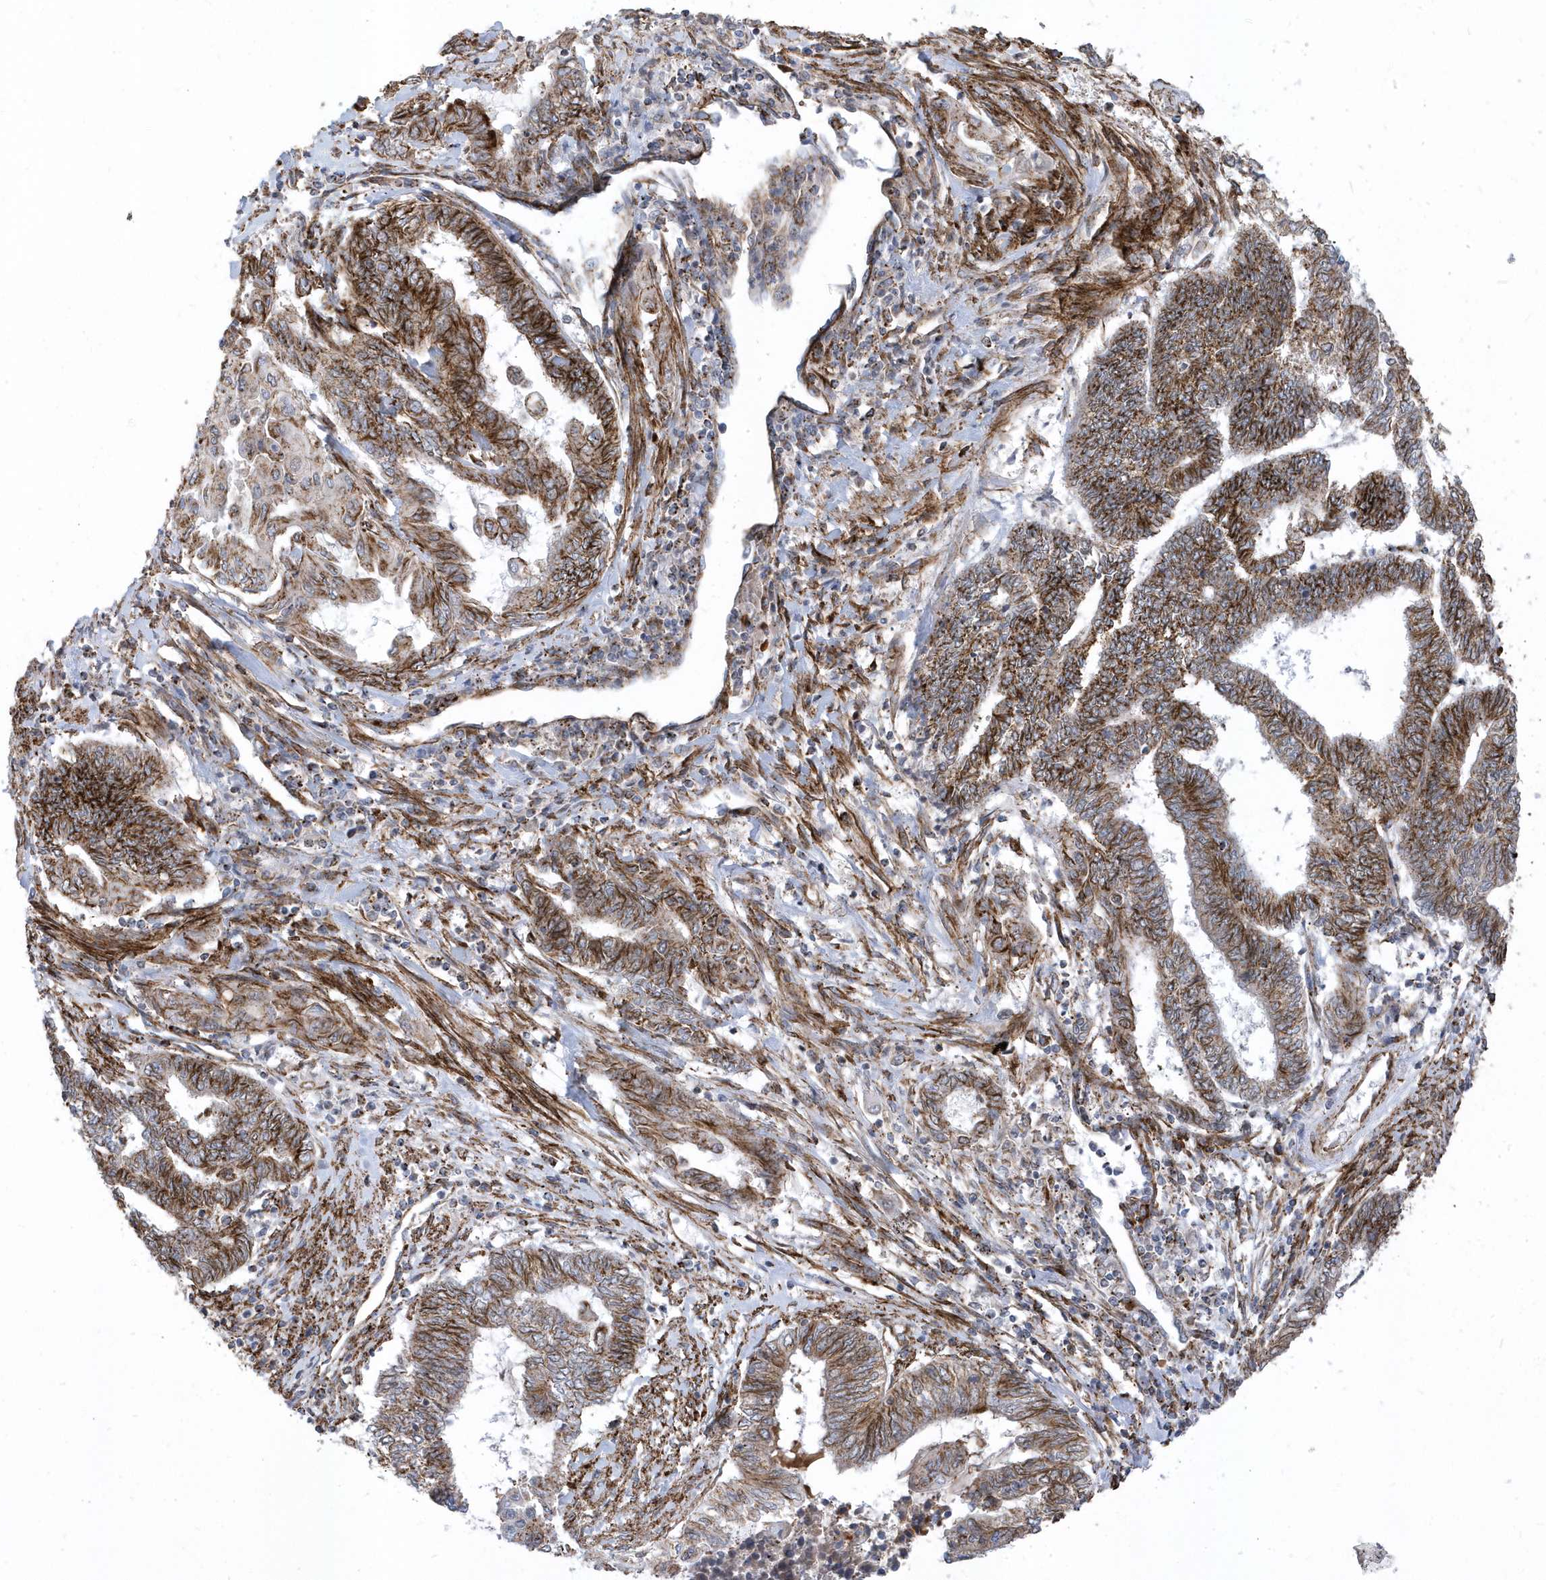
{"staining": {"intensity": "strong", "quantity": ">75%", "location": "cytoplasmic/membranous"}, "tissue": "endometrial cancer", "cell_type": "Tumor cells", "image_type": "cancer", "snomed": [{"axis": "morphology", "description": "Adenocarcinoma, NOS"}, {"axis": "topography", "description": "Uterus"}, {"axis": "topography", "description": "Endometrium"}], "caption": "Immunohistochemical staining of adenocarcinoma (endometrial) displays high levels of strong cytoplasmic/membranous protein staining in approximately >75% of tumor cells. (brown staining indicates protein expression, while blue staining denotes nuclei).", "gene": "HRH4", "patient": {"sex": "female", "age": 70}}